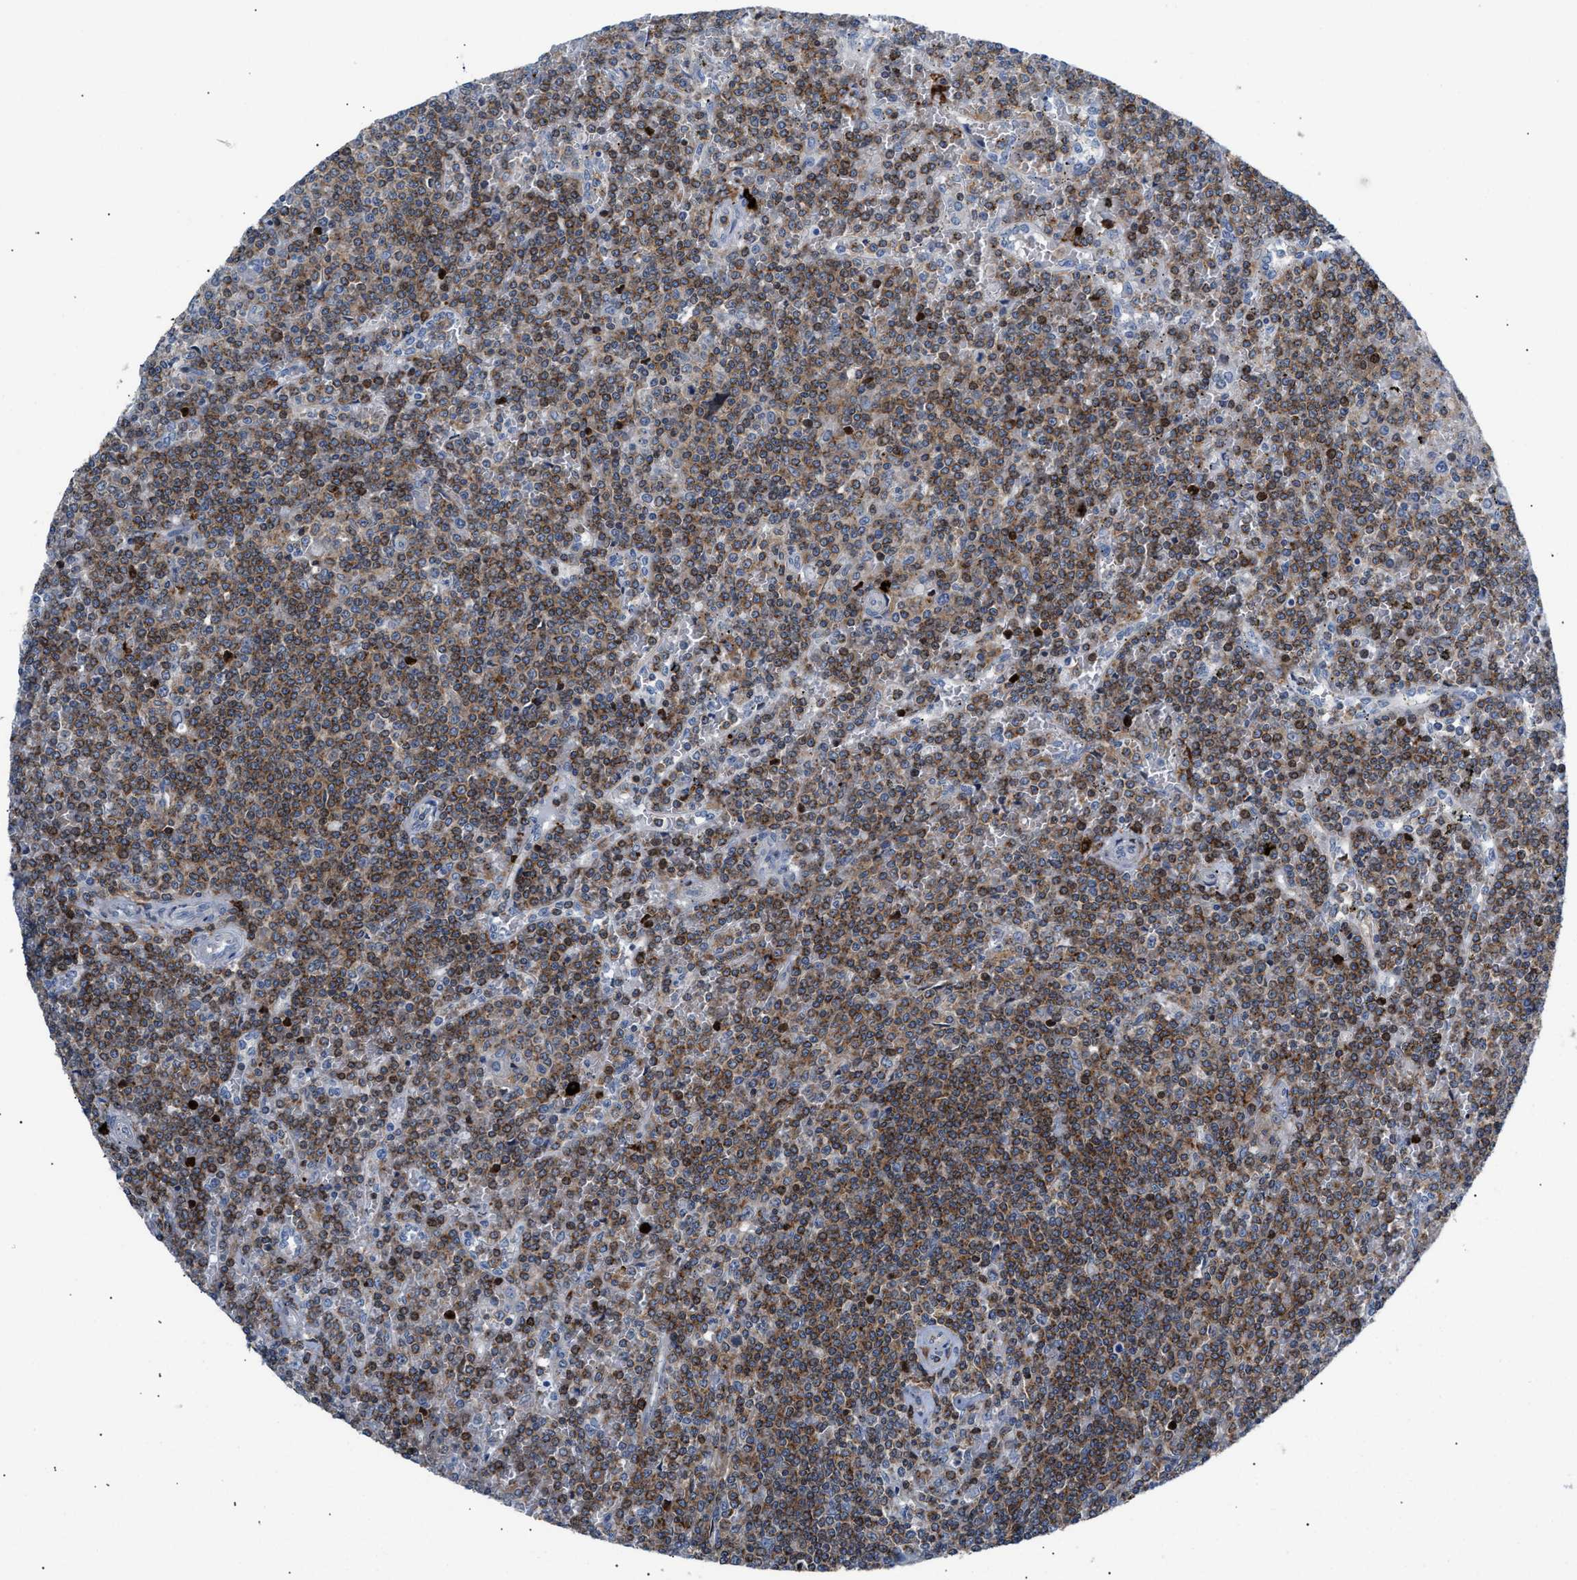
{"staining": {"intensity": "moderate", "quantity": ">75%", "location": "cytoplasmic/membranous"}, "tissue": "lymphoma", "cell_type": "Tumor cells", "image_type": "cancer", "snomed": [{"axis": "morphology", "description": "Malignant lymphoma, non-Hodgkin's type, Low grade"}, {"axis": "topography", "description": "Spleen"}], "caption": "About >75% of tumor cells in human lymphoma exhibit moderate cytoplasmic/membranous protein expression as visualized by brown immunohistochemical staining.", "gene": "ATP9A", "patient": {"sex": "female", "age": 19}}